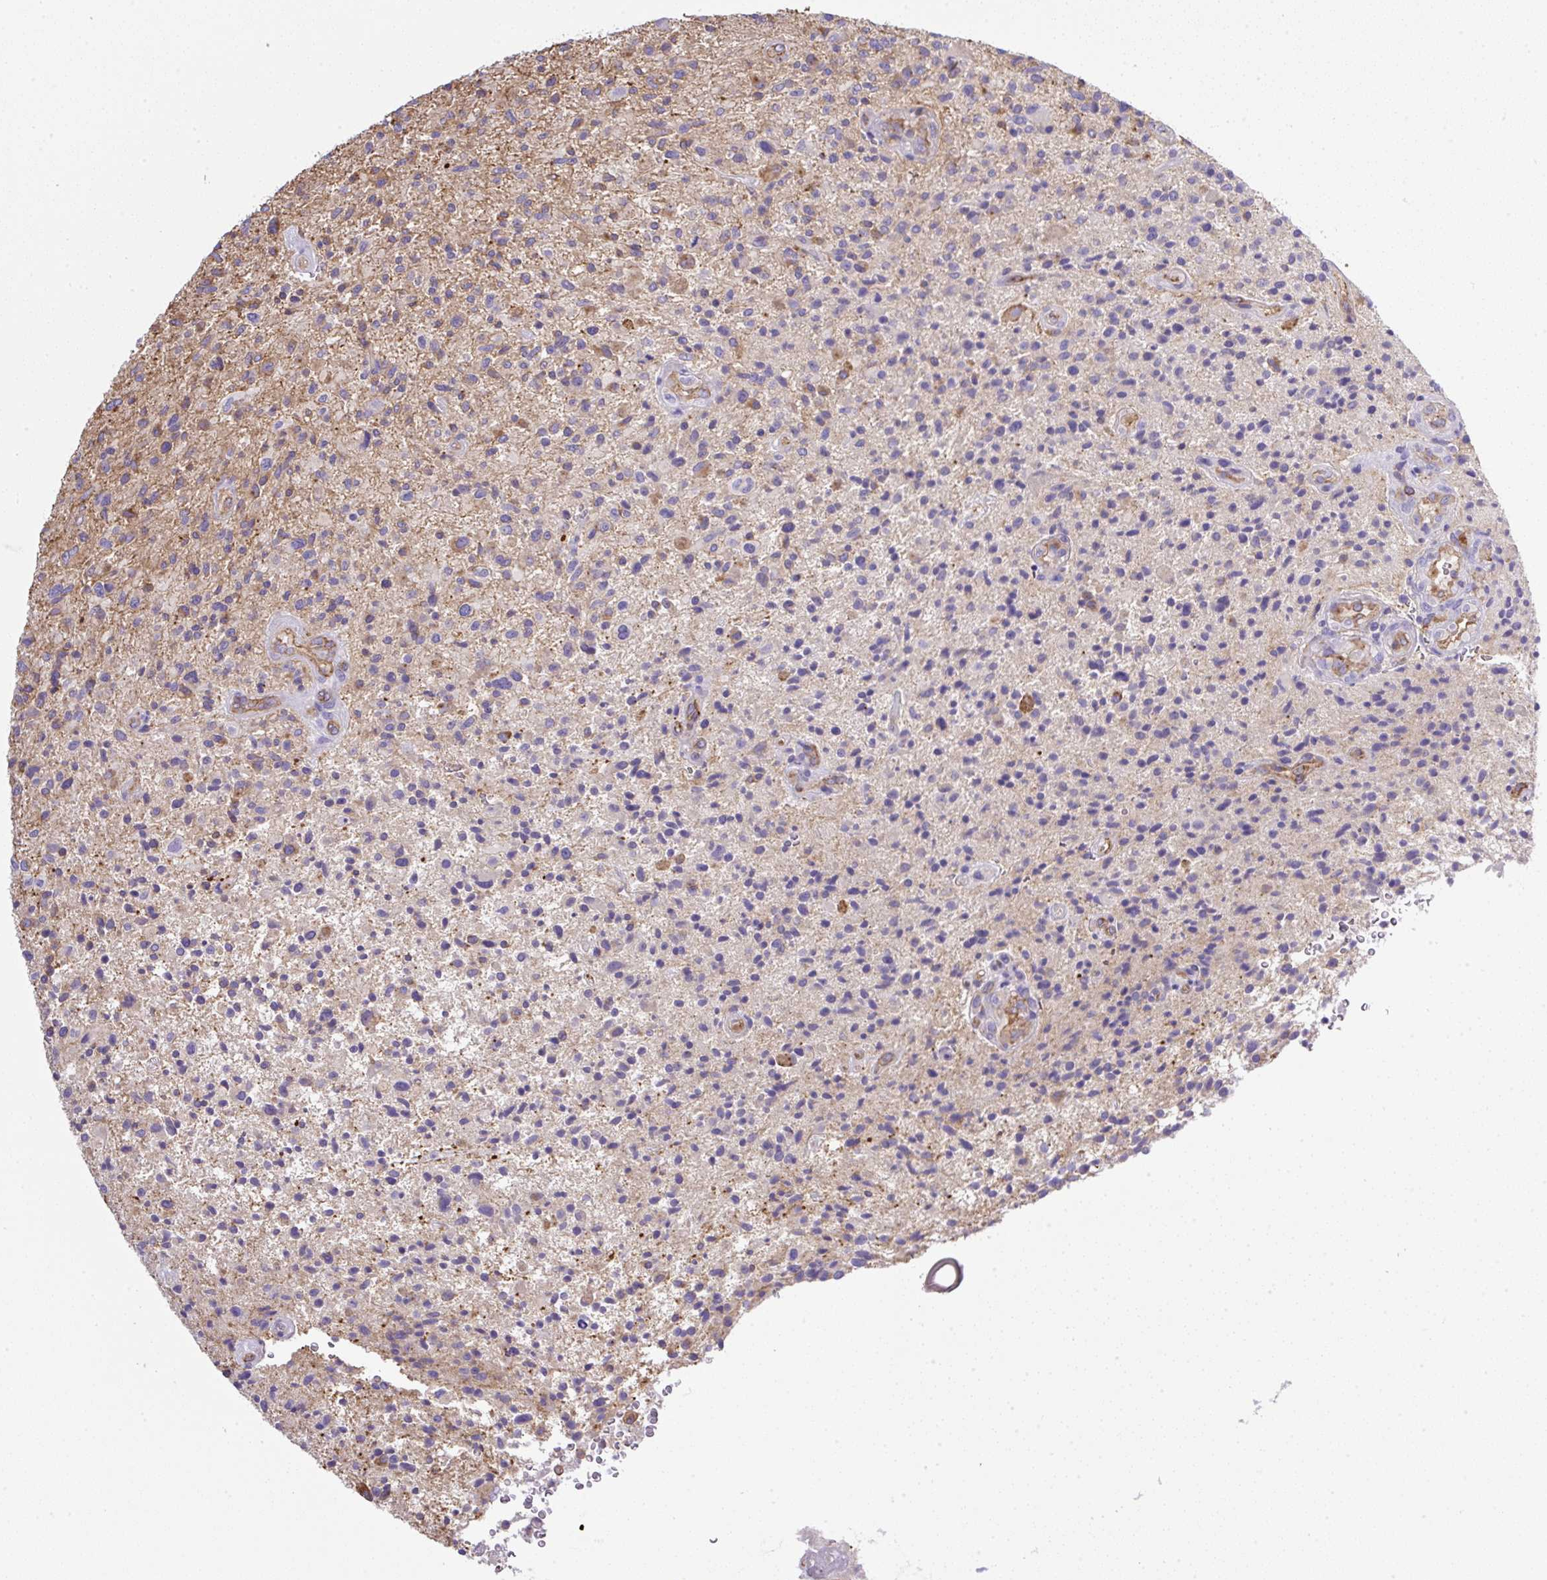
{"staining": {"intensity": "negative", "quantity": "none", "location": "none"}, "tissue": "glioma", "cell_type": "Tumor cells", "image_type": "cancer", "snomed": [{"axis": "morphology", "description": "Glioma, malignant, High grade"}, {"axis": "topography", "description": "Brain"}], "caption": "This is an immunohistochemistry histopathology image of human malignant glioma (high-grade). There is no positivity in tumor cells.", "gene": "MAGEB5", "patient": {"sex": "male", "age": 47}}